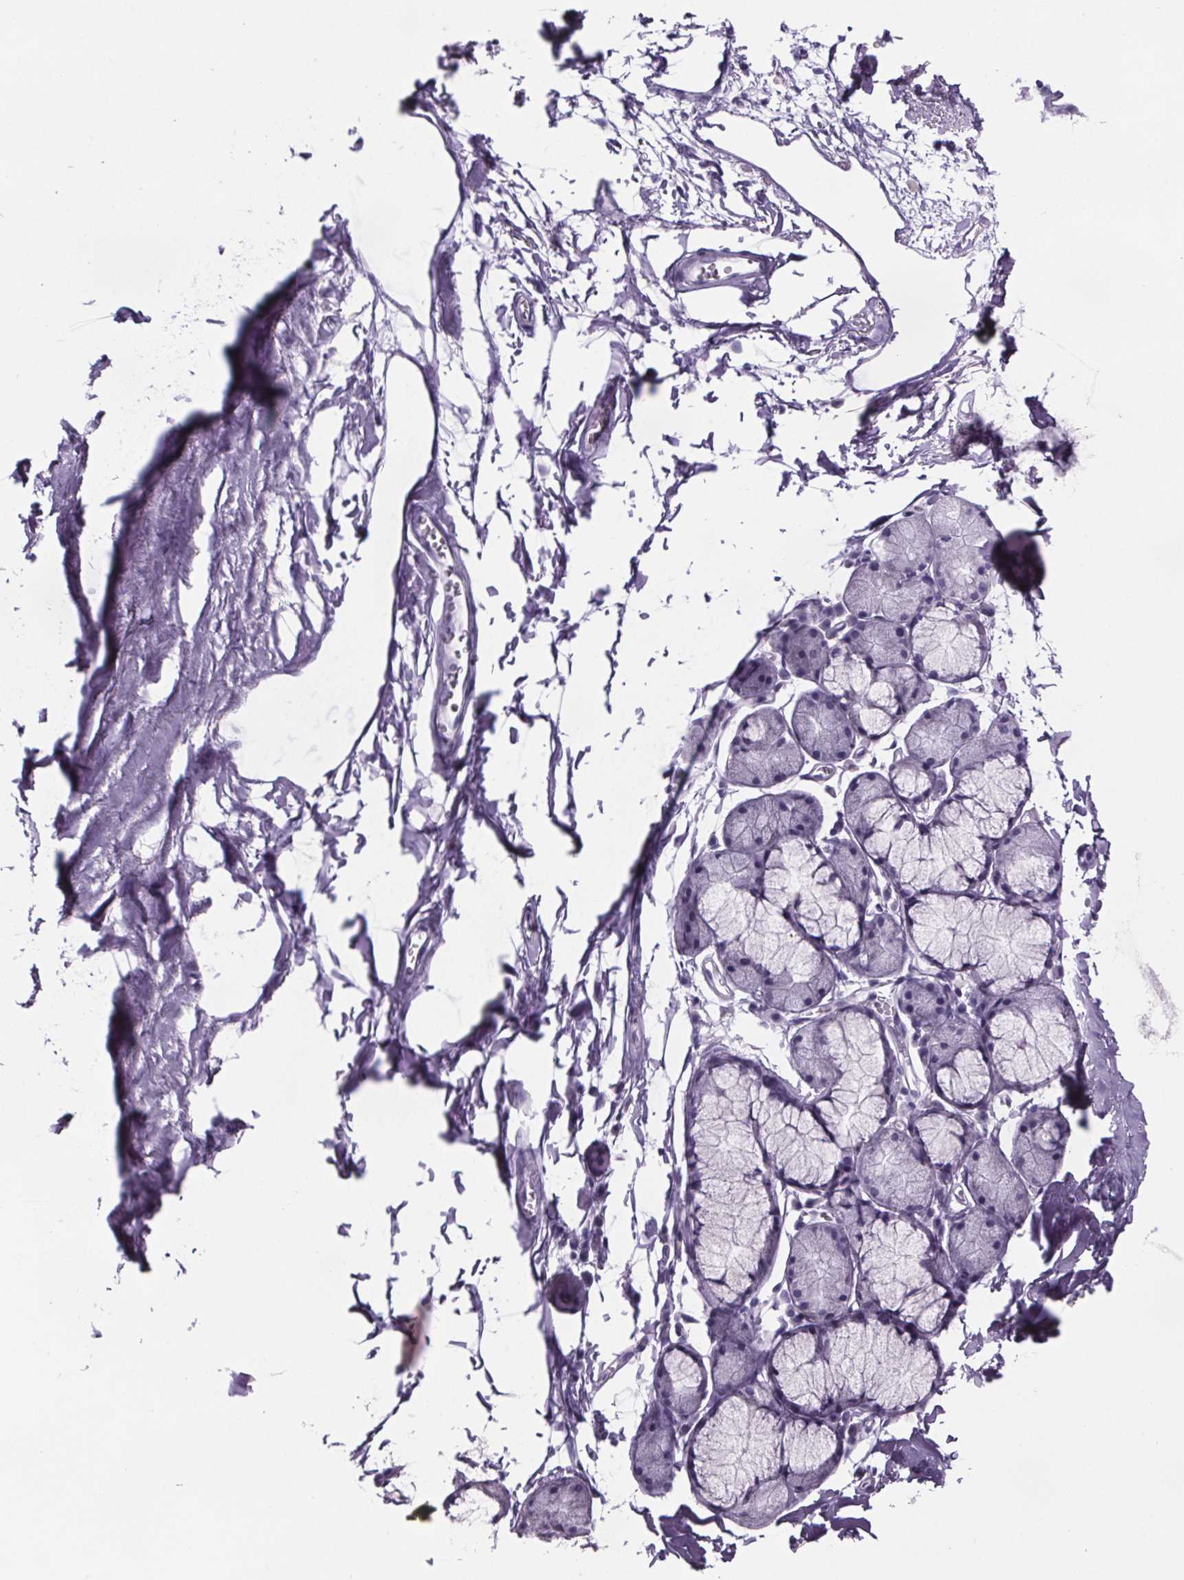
{"staining": {"intensity": "negative", "quantity": "none", "location": "none"}, "tissue": "adipose tissue", "cell_type": "Adipocytes", "image_type": "normal", "snomed": [{"axis": "morphology", "description": "Normal tissue, NOS"}, {"axis": "topography", "description": "Cartilage tissue"}, {"axis": "topography", "description": "Bronchus"}], "caption": "The photomicrograph displays no significant staining in adipocytes of adipose tissue.", "gene": "CUBN", "patient": {"sex": "female", "age": 79}}